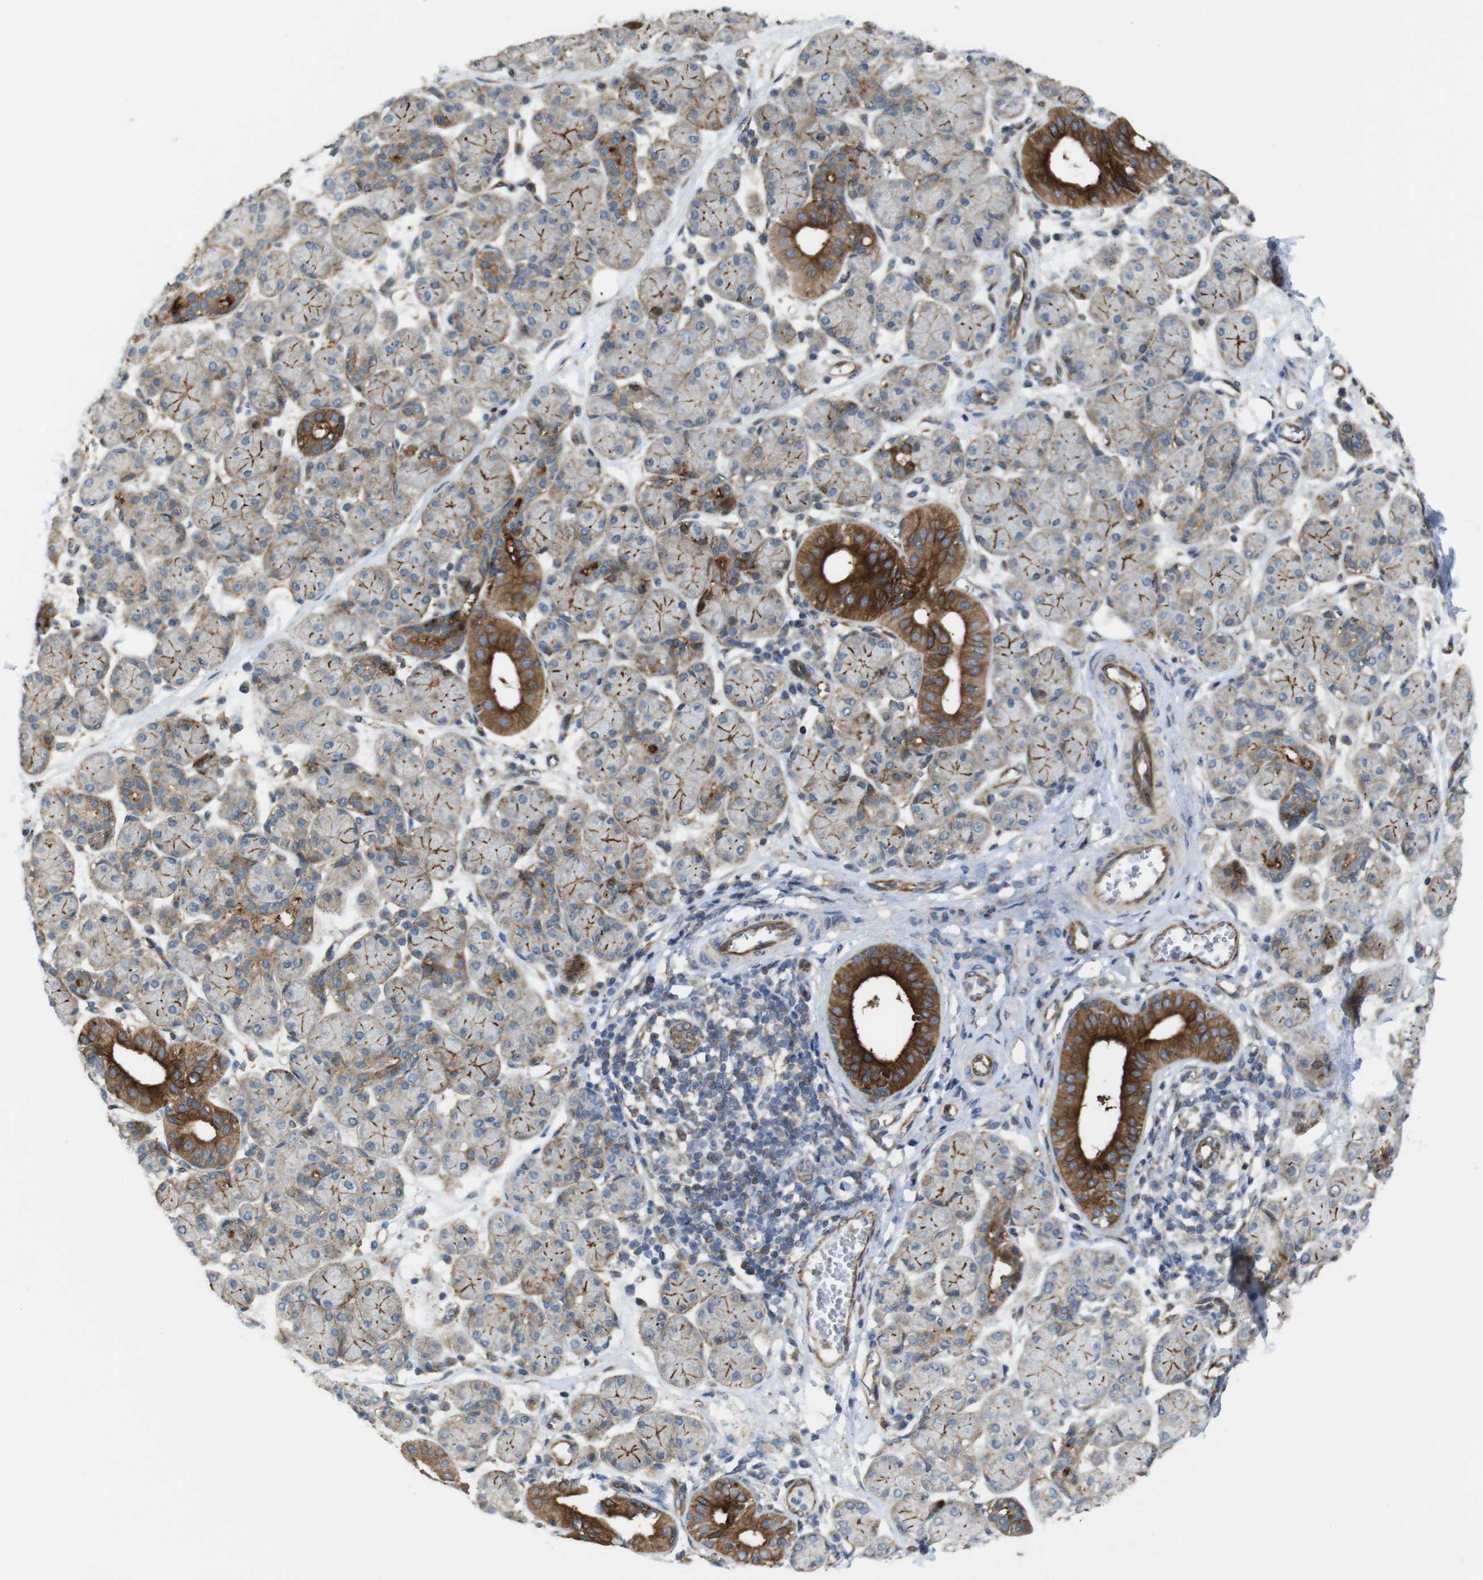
{"staining": {"intensity": "strong", "quantity": ">75%", "location": "cytoplasmic/membranous"}, "tissue": "salivary gland", "cell_type": "Glandular cells", "image_type": "normal", "snomed": [{"axis": "morphology", "description": "Normal tissue, NOS"}, {"axis": "morphology", "description": "Inflammation, NOS"}, {"axis": "topography", "description": "Lymph node"}, {"axis": "topography", "description": "Salivary gland"}], "caption": "Brown immunohistochemical staining in unremarkable human salivary gland demonstrates strong cytoplasmic/membranous expression in approximately >75% of glandular cells.", "gene": "PCOLCE2", "patient": {"sex": "male", "age": 3}}